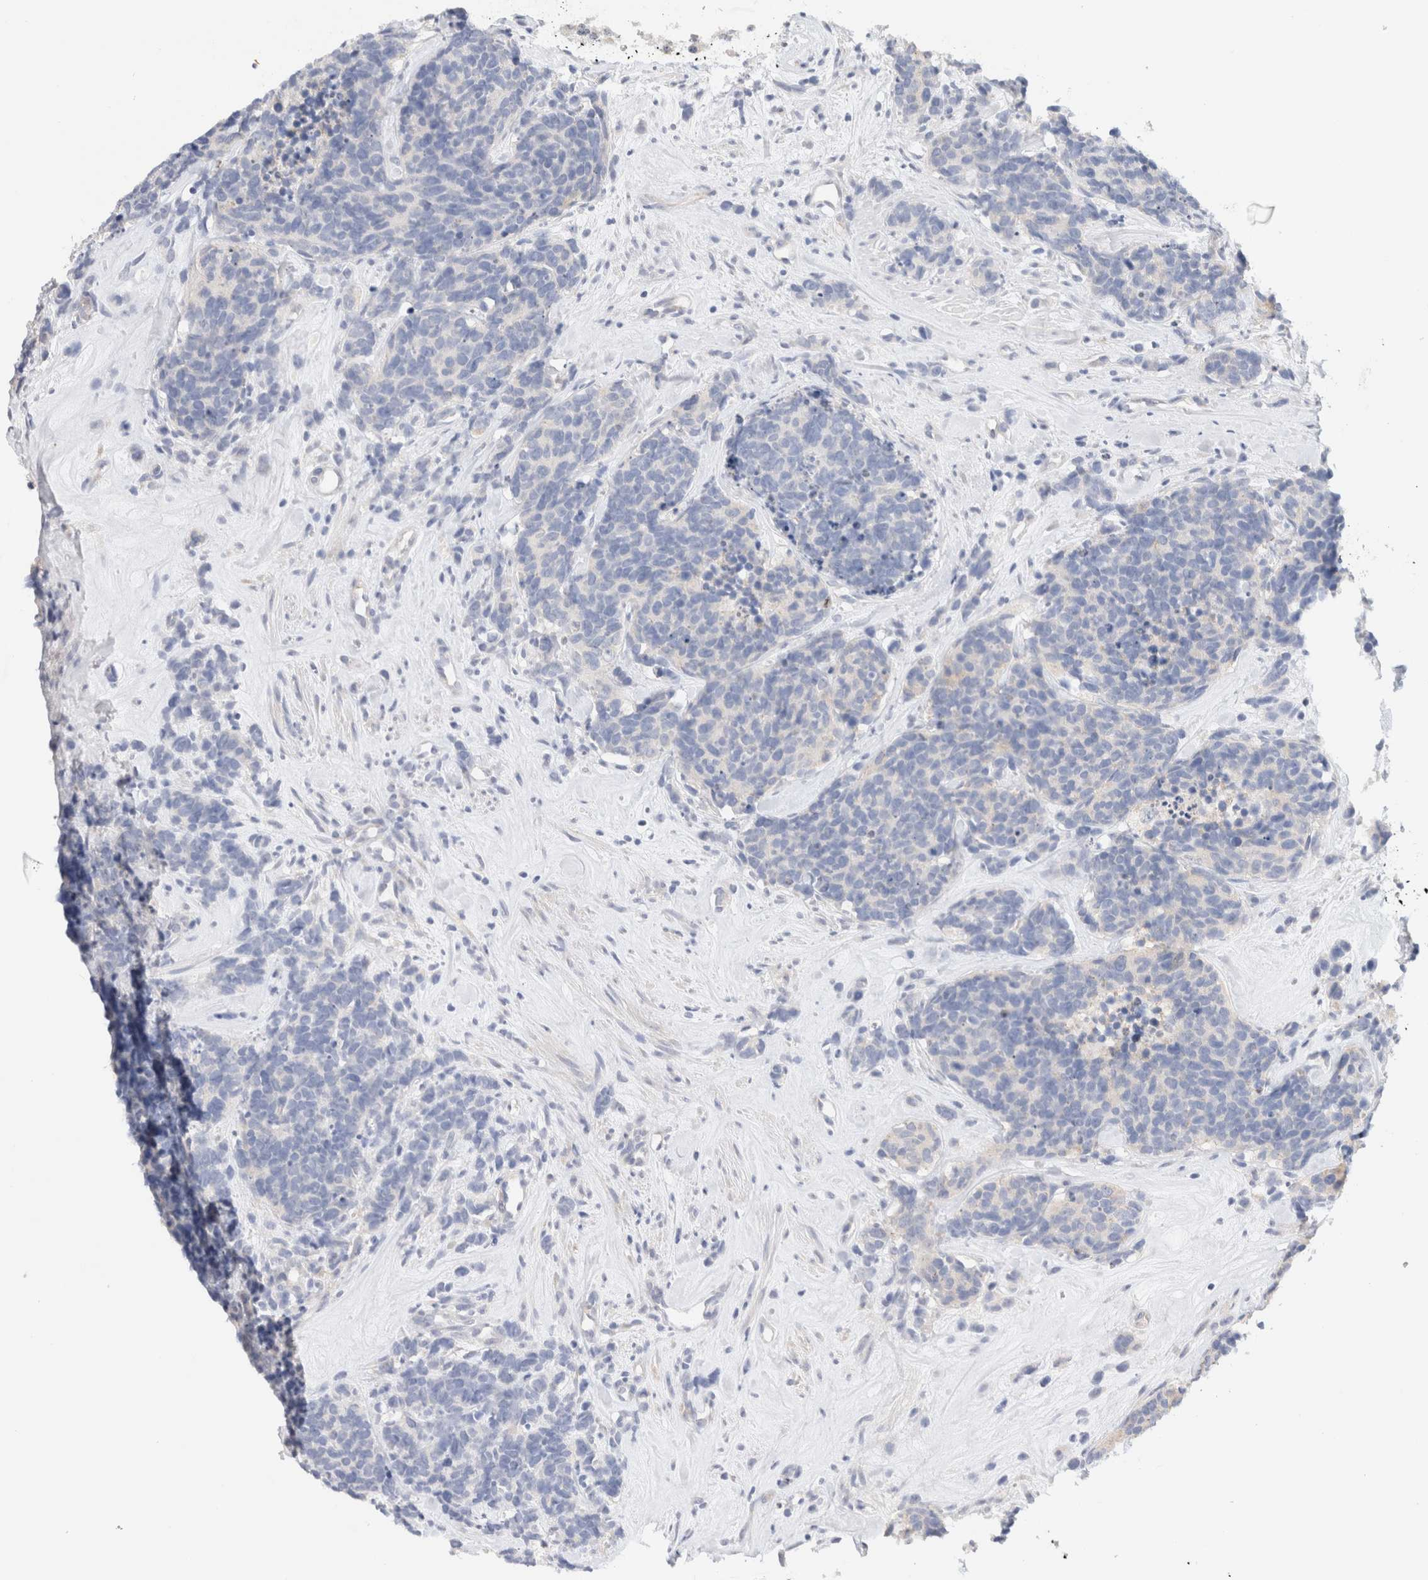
{"staining": {"intensity": "negative", "quantity": "none", "location": "none"}, "tissue": "carcinoid", "cell_type": "Tumor cells", "image_type": "cancer", "snomed": [{"axis": "morphology", "description": "Carcinoma, NOS"}, {"axis": "morphology", "description": "Carcinoid, malignant, NOS"}, {"axis": "topography", "description": "Urinary bladder"}], "caption": "Immunohistochemistry micrograph of neoplastic tissue: human carcinoid (malignant) stained with DAB (3,3'-diaminobenzidine) displays no significant protein positivity in tumor cells.", "gene": "GADD45G", "patient": {"sex": "male", "age": 57}}